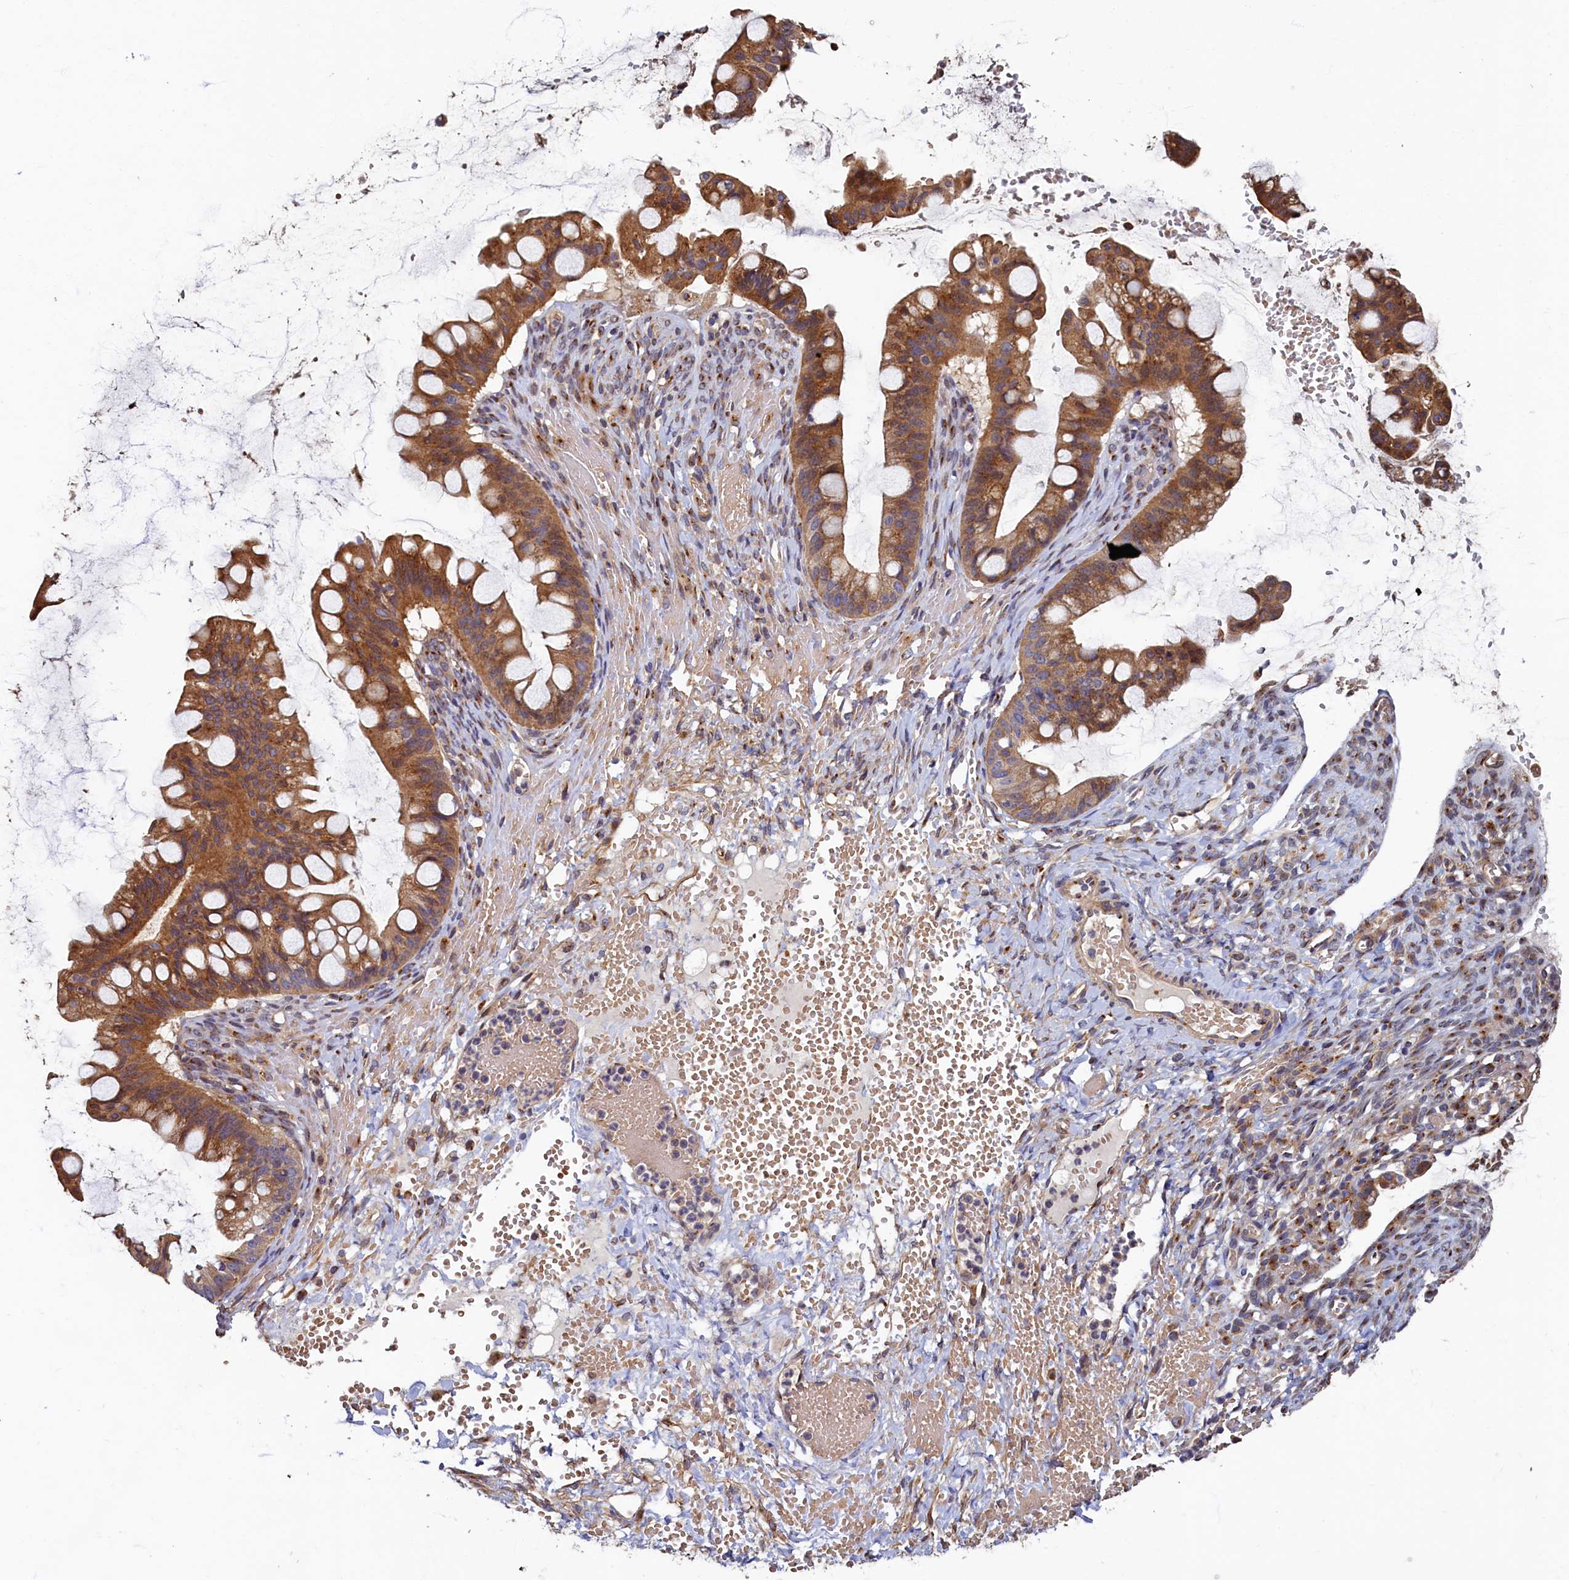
{"staining": {"intensity": "strong", "quantity": ">75%", "location": "cytoplasmic/membranous"}, "tissue": "ovarian cancer", "cell_type": "Tumor cells", "image_type": "cancer", "snomed": [{"axis": "morphology", "description": "Cystadenocarcinoma, mucinous, NOS"}, {"axis": "topography", "description": "Ovary"}], "caption": "Immunohistochemistry photomicrograph of mucinous cystadenocarcinoma (ovarian) stained for a protein (brown), which shows high levels of strong cytoplasmic/membranous staining in about >75% of tumor cells.", "gene": "TMEM181", "patient": {"sex": "female", "age": 73}}